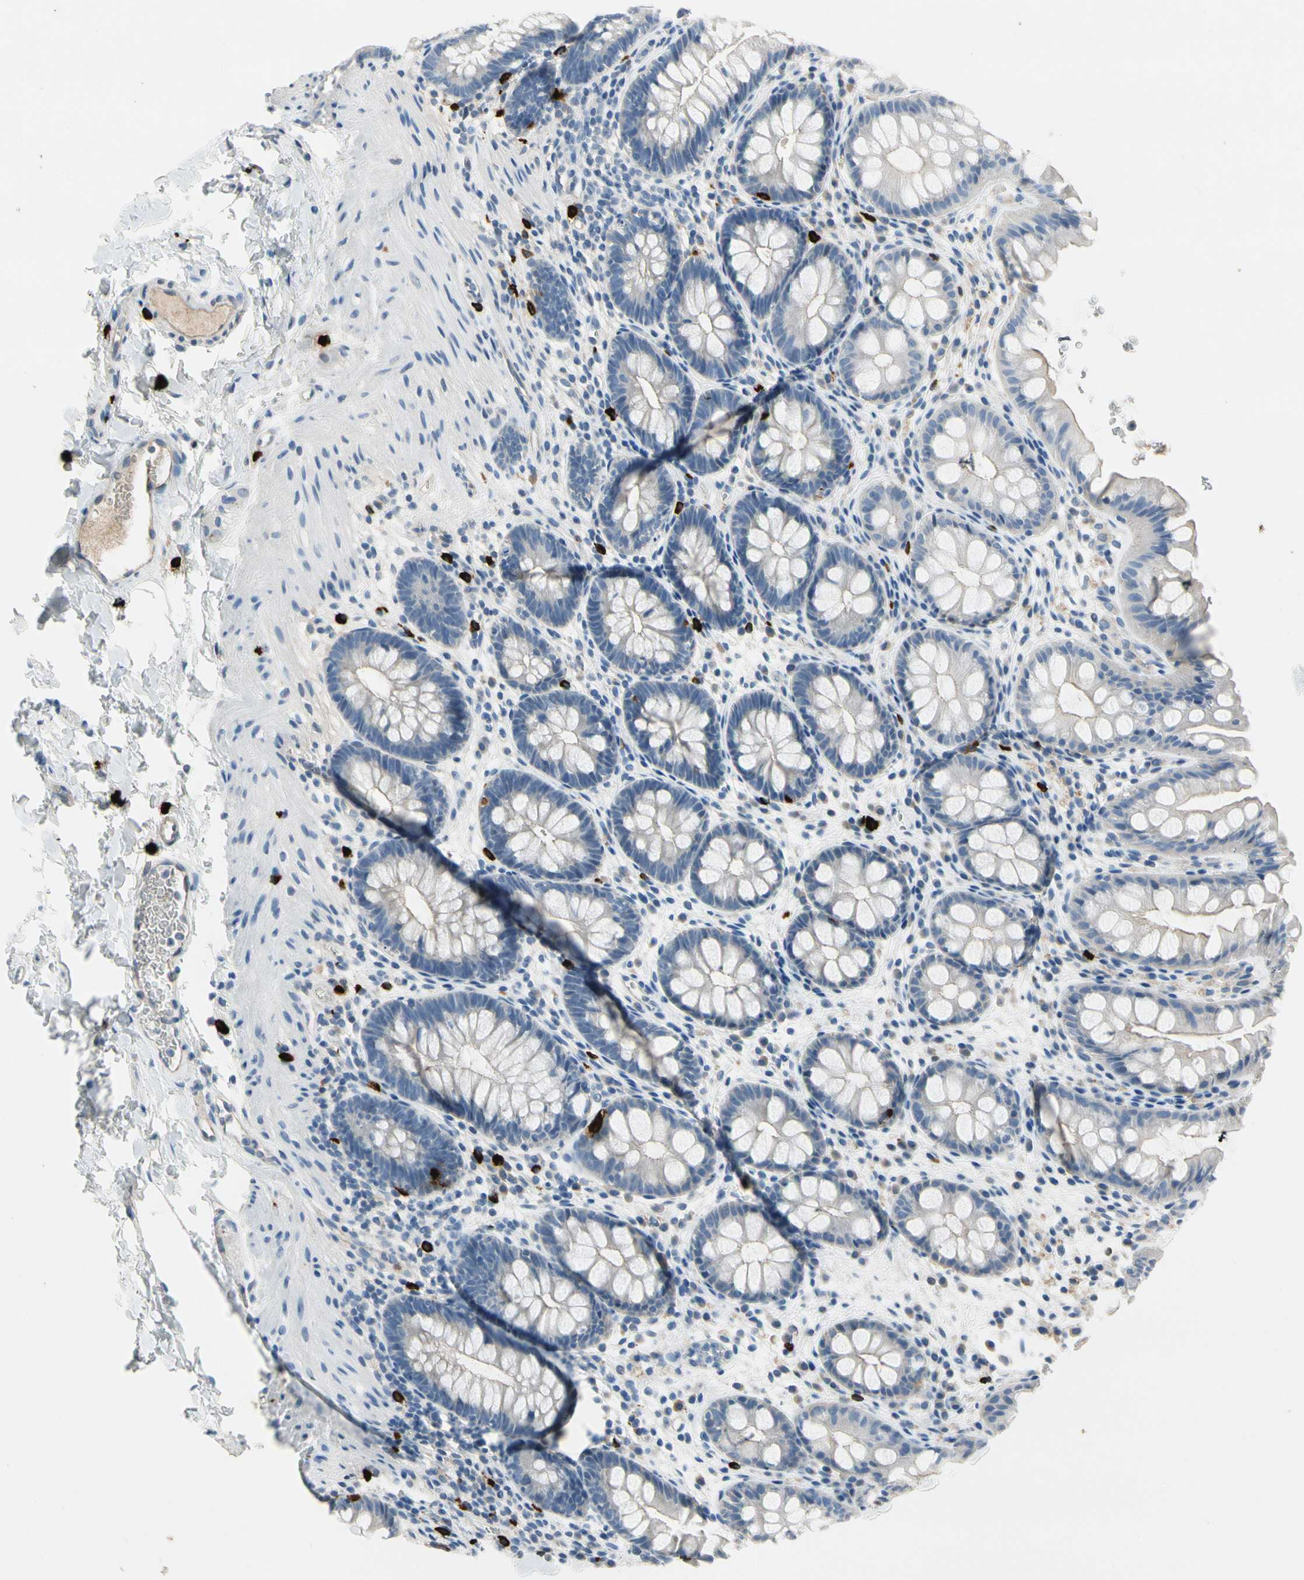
{"staining": {"intensity": "negative", "quantity": "none", "location": "none"}, "tissue": "rectum", "cell_type": "Glandular cells", "image_type": "normal", "snomed": [{"axis": "morphology", "description": "Normal tissue, NOS"}, {"axis": "topography", "description": "Rectum"}], "caption": "Immunohistochemistry histopathology image of unremarkable rectum stained for a protein (brown), which reveals no staining in glandular cells. (Stains: DAB (3,3'-diaminobenzidine) immunohistochemistry with hematoxylin counter stain, Microscopy: brightfield microscopy at high magnification).", "gene": "CPA3", "patient": {"sex": "female", "age": 24}}